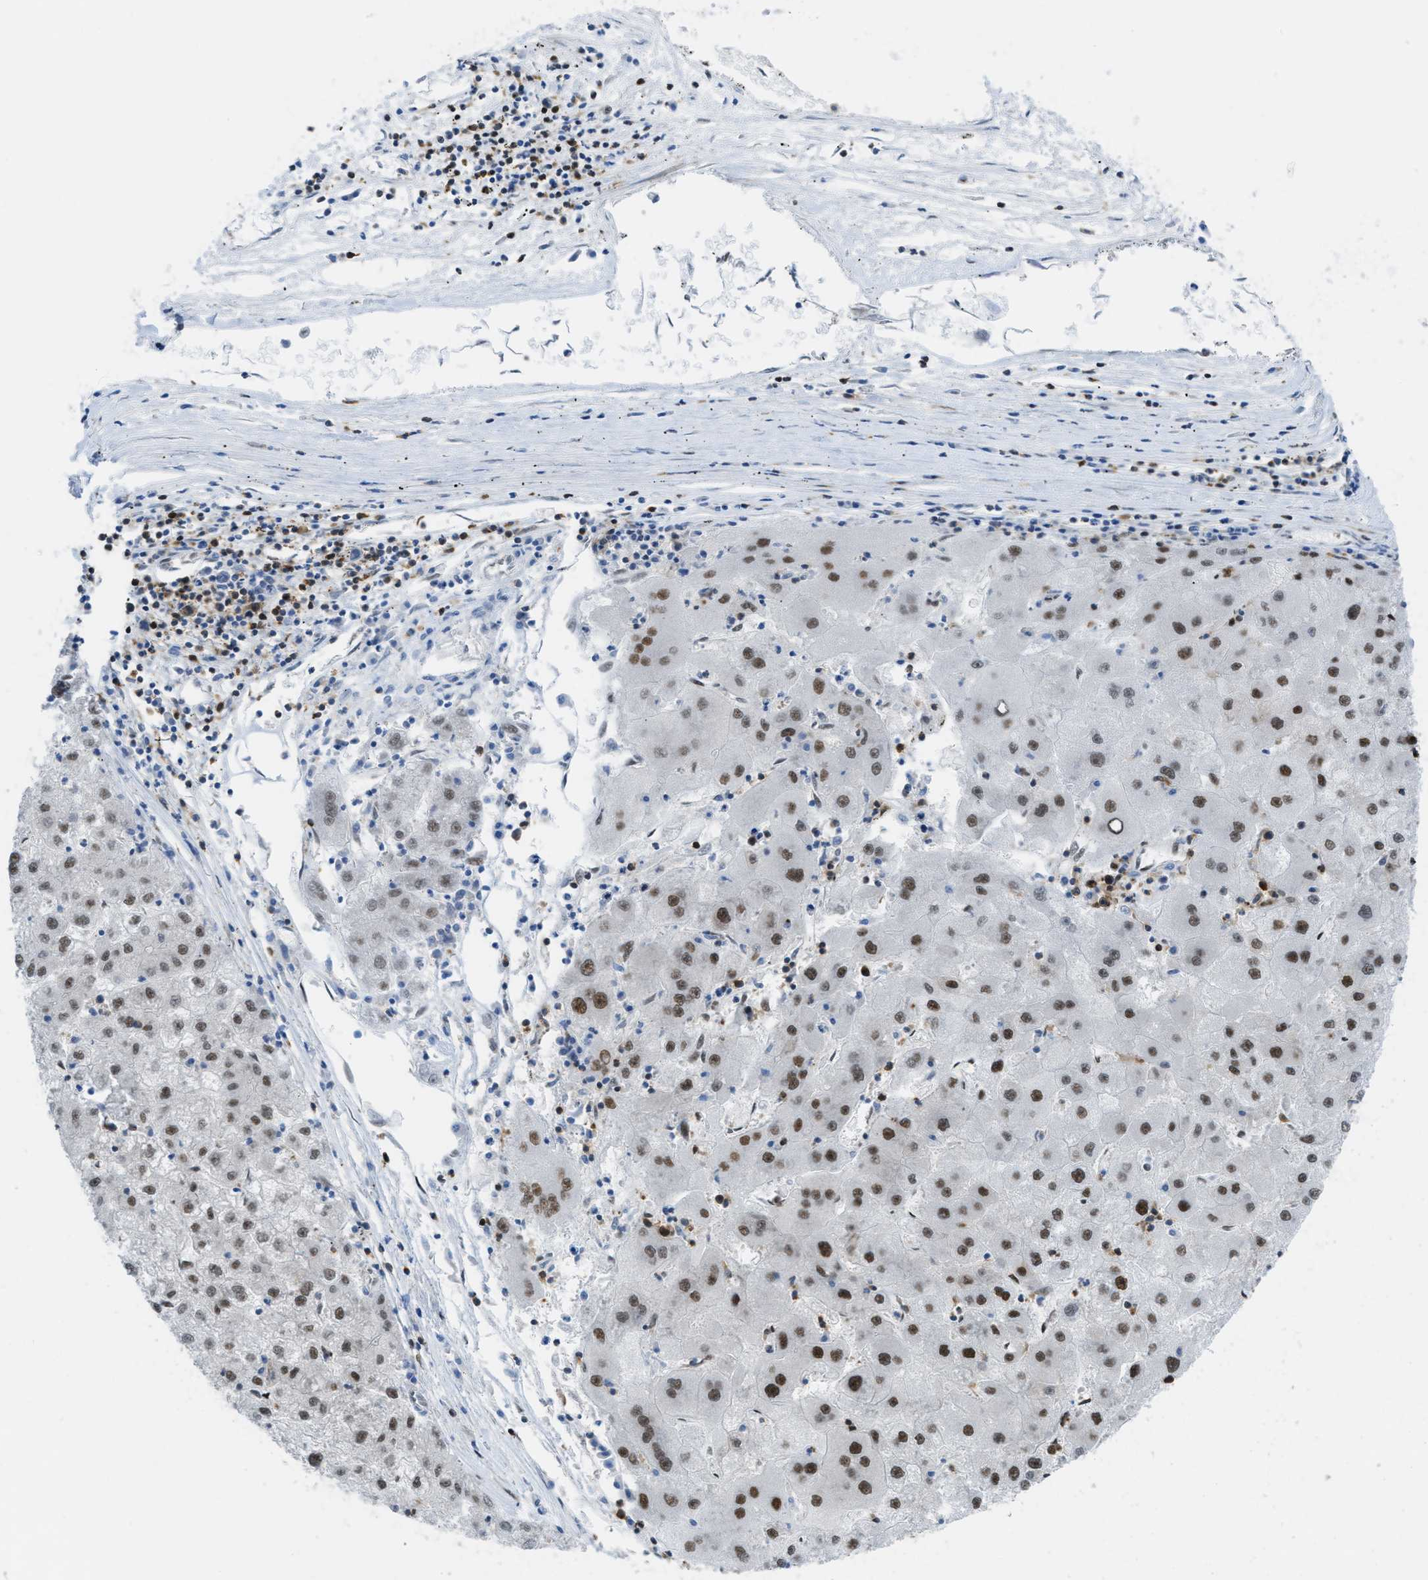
{"staining": {"intensity": "strong", "quantity": ">75%", "location": "nuclear"}, "tissue": "liver cancer", "cell_type": "Tumor cells", "image_type": "cancer", "snomed": [{"axis": "morphology", "description": "Carcinoma, Hepatocellular, NOS"}, {"axis": "topography", "description": "Liver"}], "caption": "Protein staining by immunohistochemistry exhibits strong nuclear positivity in approximately >75% of tumor cells in liver hepatocellular carcinoma.", "gene": "ZNF207", "patient": {"sex": "male", "age": 72}}